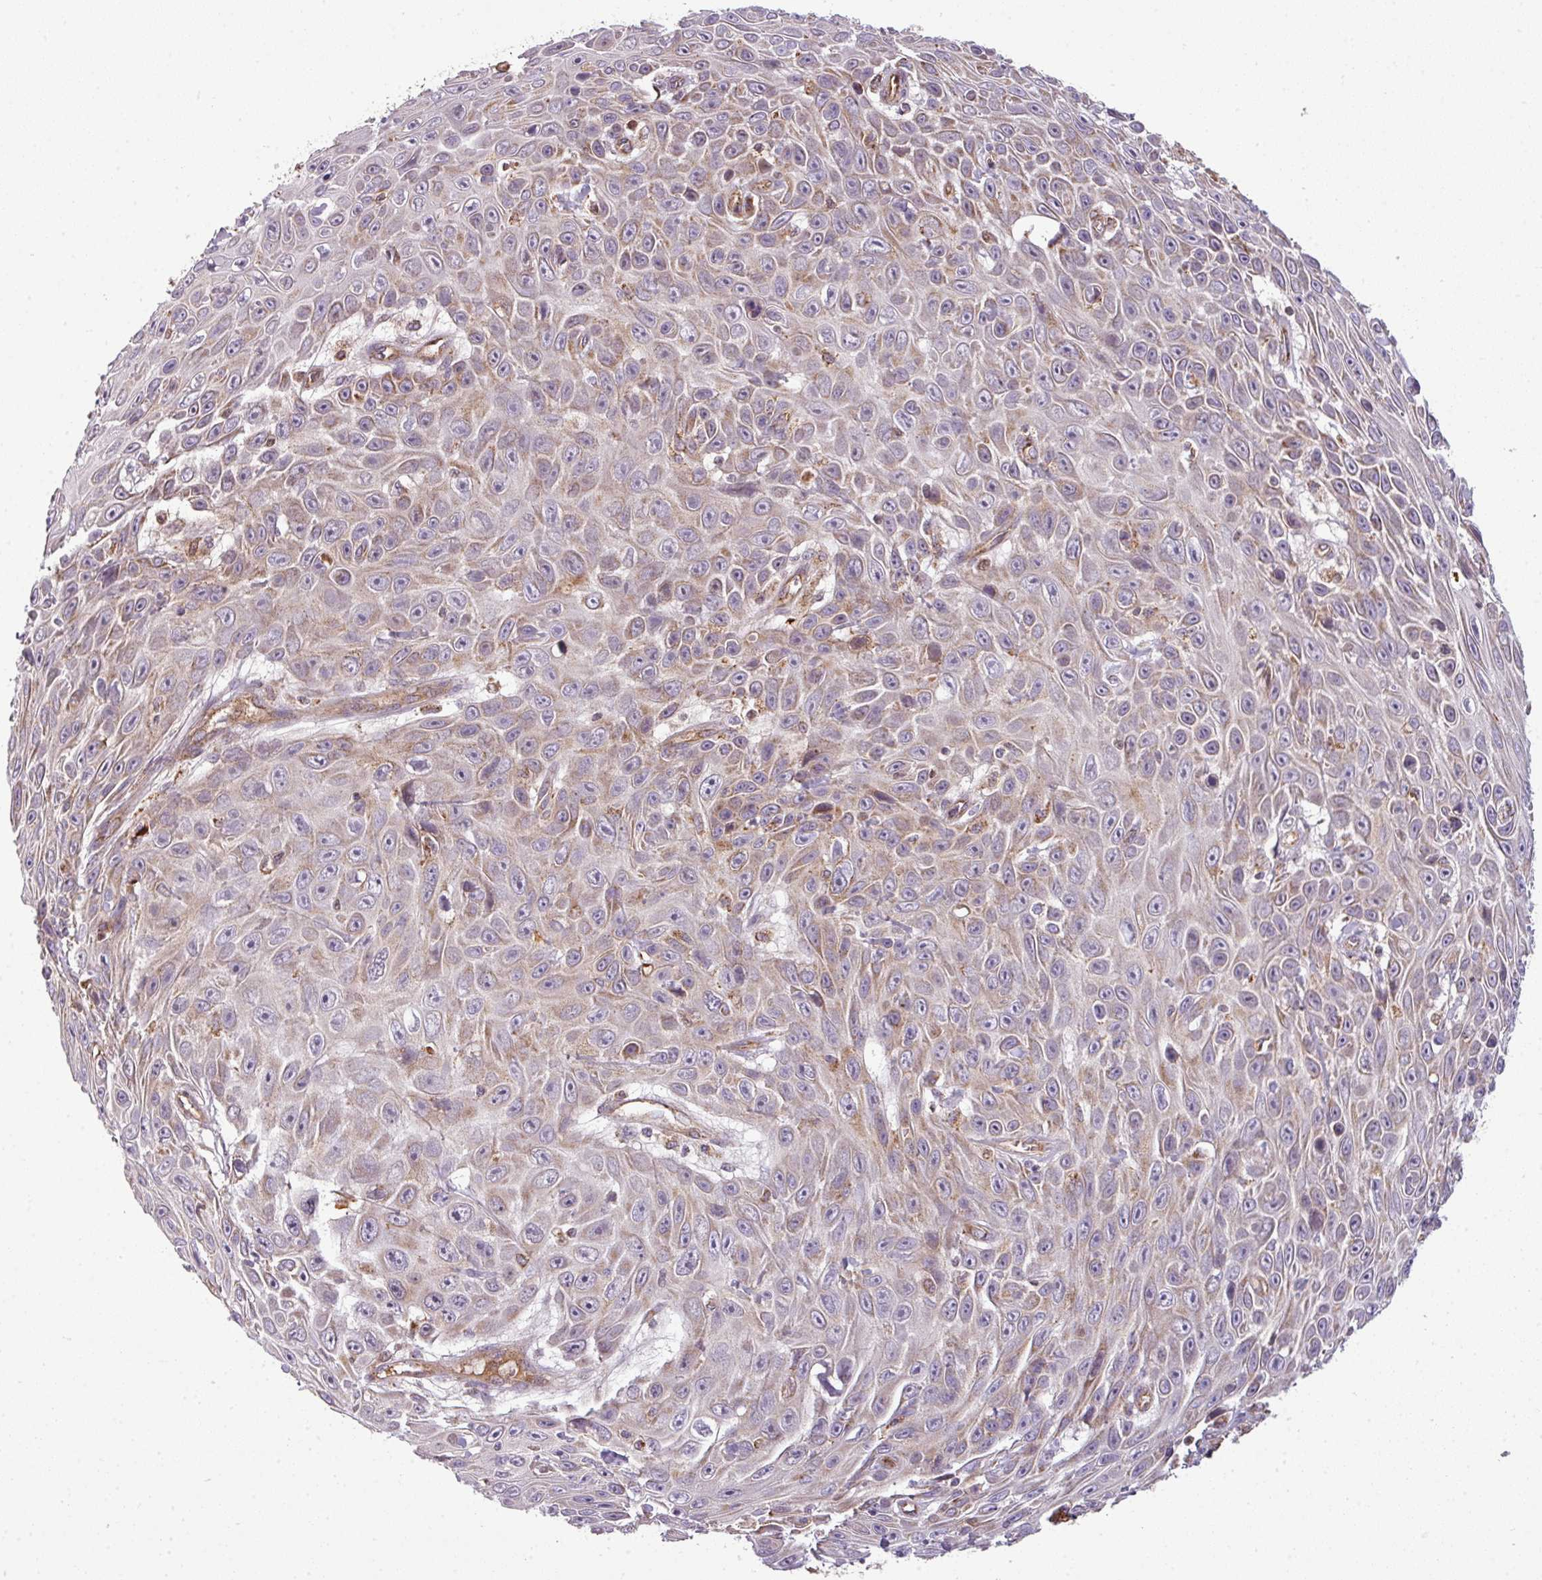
{"staining": {"intensity": "moderate", "quantity": "<25%", "location": "cytoplasmic/membranous"}, "tissue": "skin cancer", "cell_type": "Tumor cells", "image_type": "cancer", "snomed": [{"axis": "morphology", "description": "Squamous cell carcinoma, NOS"}, {"axis": "topography", "description": "Skin"}], "caption": "Immunohistochemistry (IHC) of human skin cancer (squamous cell carcinoma) displays low levels of moderate cytoplasmic/membranous expression in approximately <25% of tumor cells. Immunohistochemistry stains the protein in brown and the nuclei are stained blue.", "gene": "PRELID3B", "patient": {"sex": "male", "age": 82}}